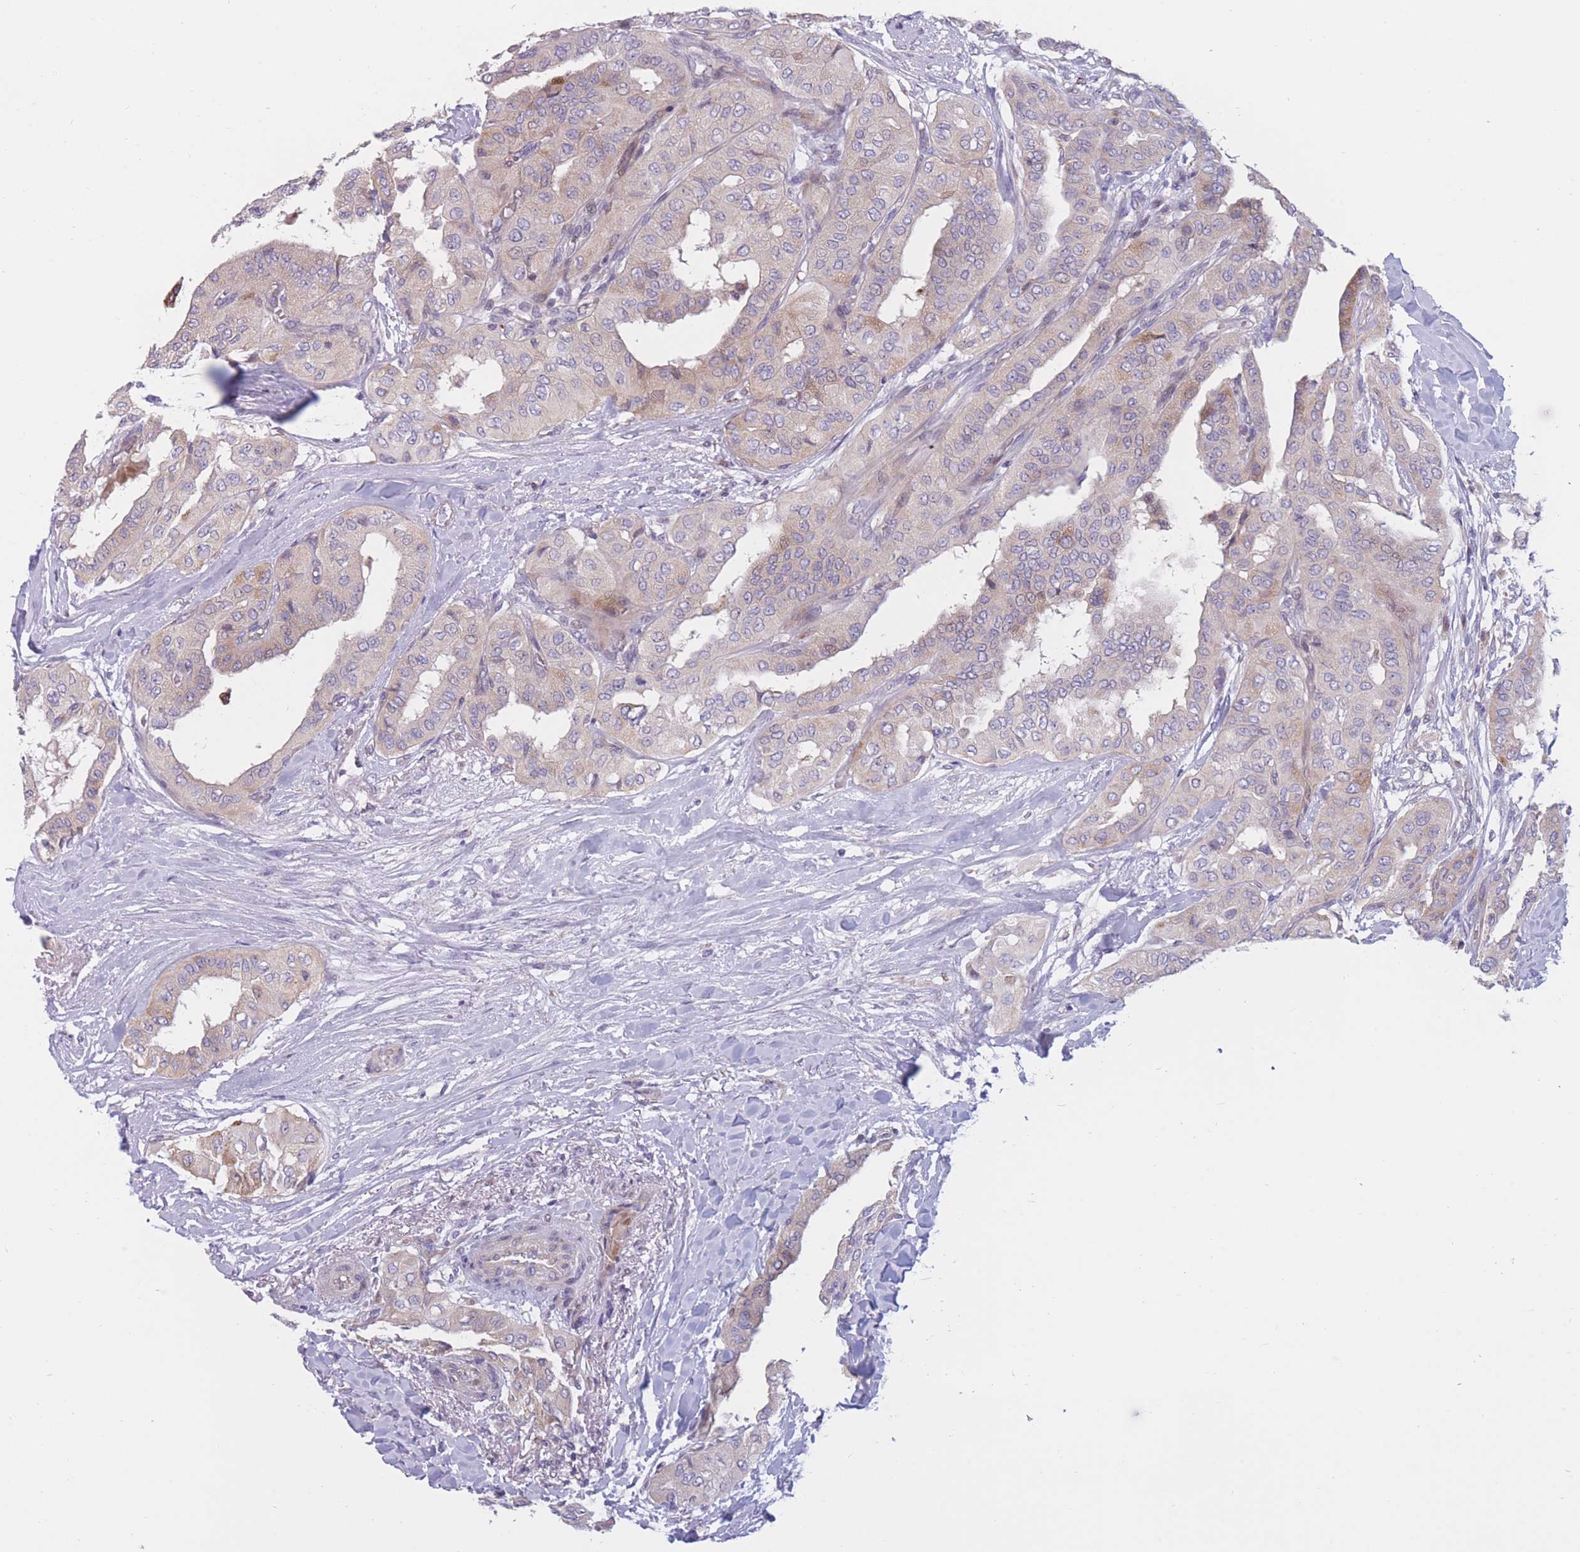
{"staining": {"intensity": "moderate", "quantity": "<25%", "location": "cytoplasmic/membranous"}, "tissue": "thyroid cancer", "cell_type": "Tumor cells", "image_type": "cancer", "snomed": [{"axis": "morphology", "description": "Papillary adenocarcinoma, NOS"}, {"axis": "topography", "description": "Thyroid gland"}], "caption": "Immunohistochemistry (IHC) staining of papillary adenocarcinoma (thyroid), which shows low levels of moderate cytoplasmic/membranous staining in approximately <25% of tumor cells indicating moderate cytoplasmic/membranous protein expression. The staining was performed using DAB (brown) for protein detection and nuclei were counterstained in hematoxylin (blue).", "gene": "PDE4A", "patient": {"sex": "female", "age": 59}}